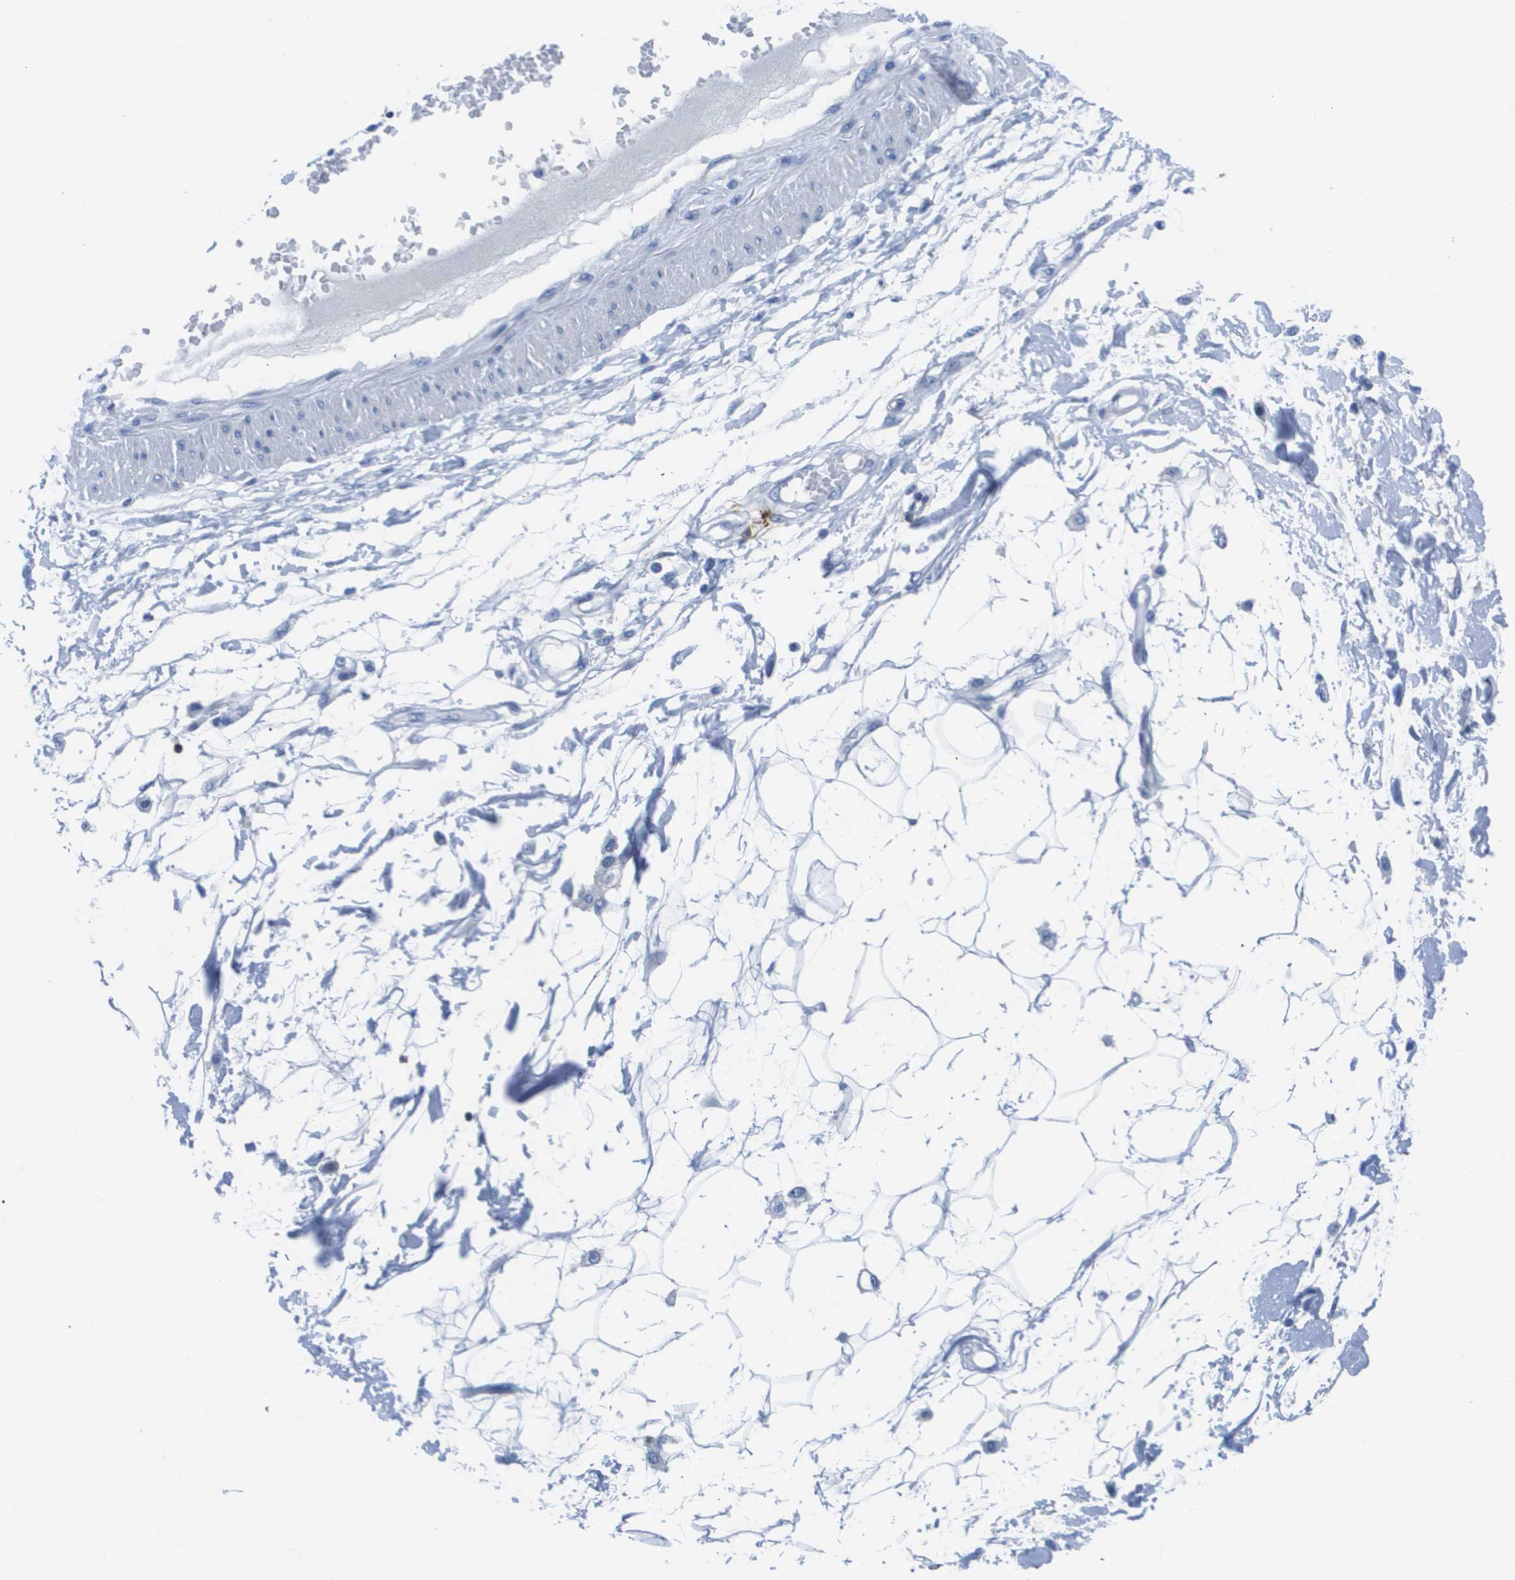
{"staining": {"intensity": "negative", "quantity": "none", "location": "none"}, "tissue": "adipose tissue", "cell_type": "Adipocytes", "image_type": "normal", "snomed": [{"axis": "morphology", "description": "Normal tissue, NOS"}, {"axis": "morphology", "description": "Squamous cell carcinoma, NOS"}, {"axis": "topography", "description": "Skin"}, {"axis": "topography", "description": "Peripheral nerve tissue"}], "caption": "Immunohistochemical staining of benign human adipose tissue exhibits no significant expression in adipocytes. (Stains: DAB IHC with hematoxylin counter stain, Microscopy: brightfield microscopy at high magnification).", "gene": "MS4A1", "patient": {"sex": "male", "age": 83}}